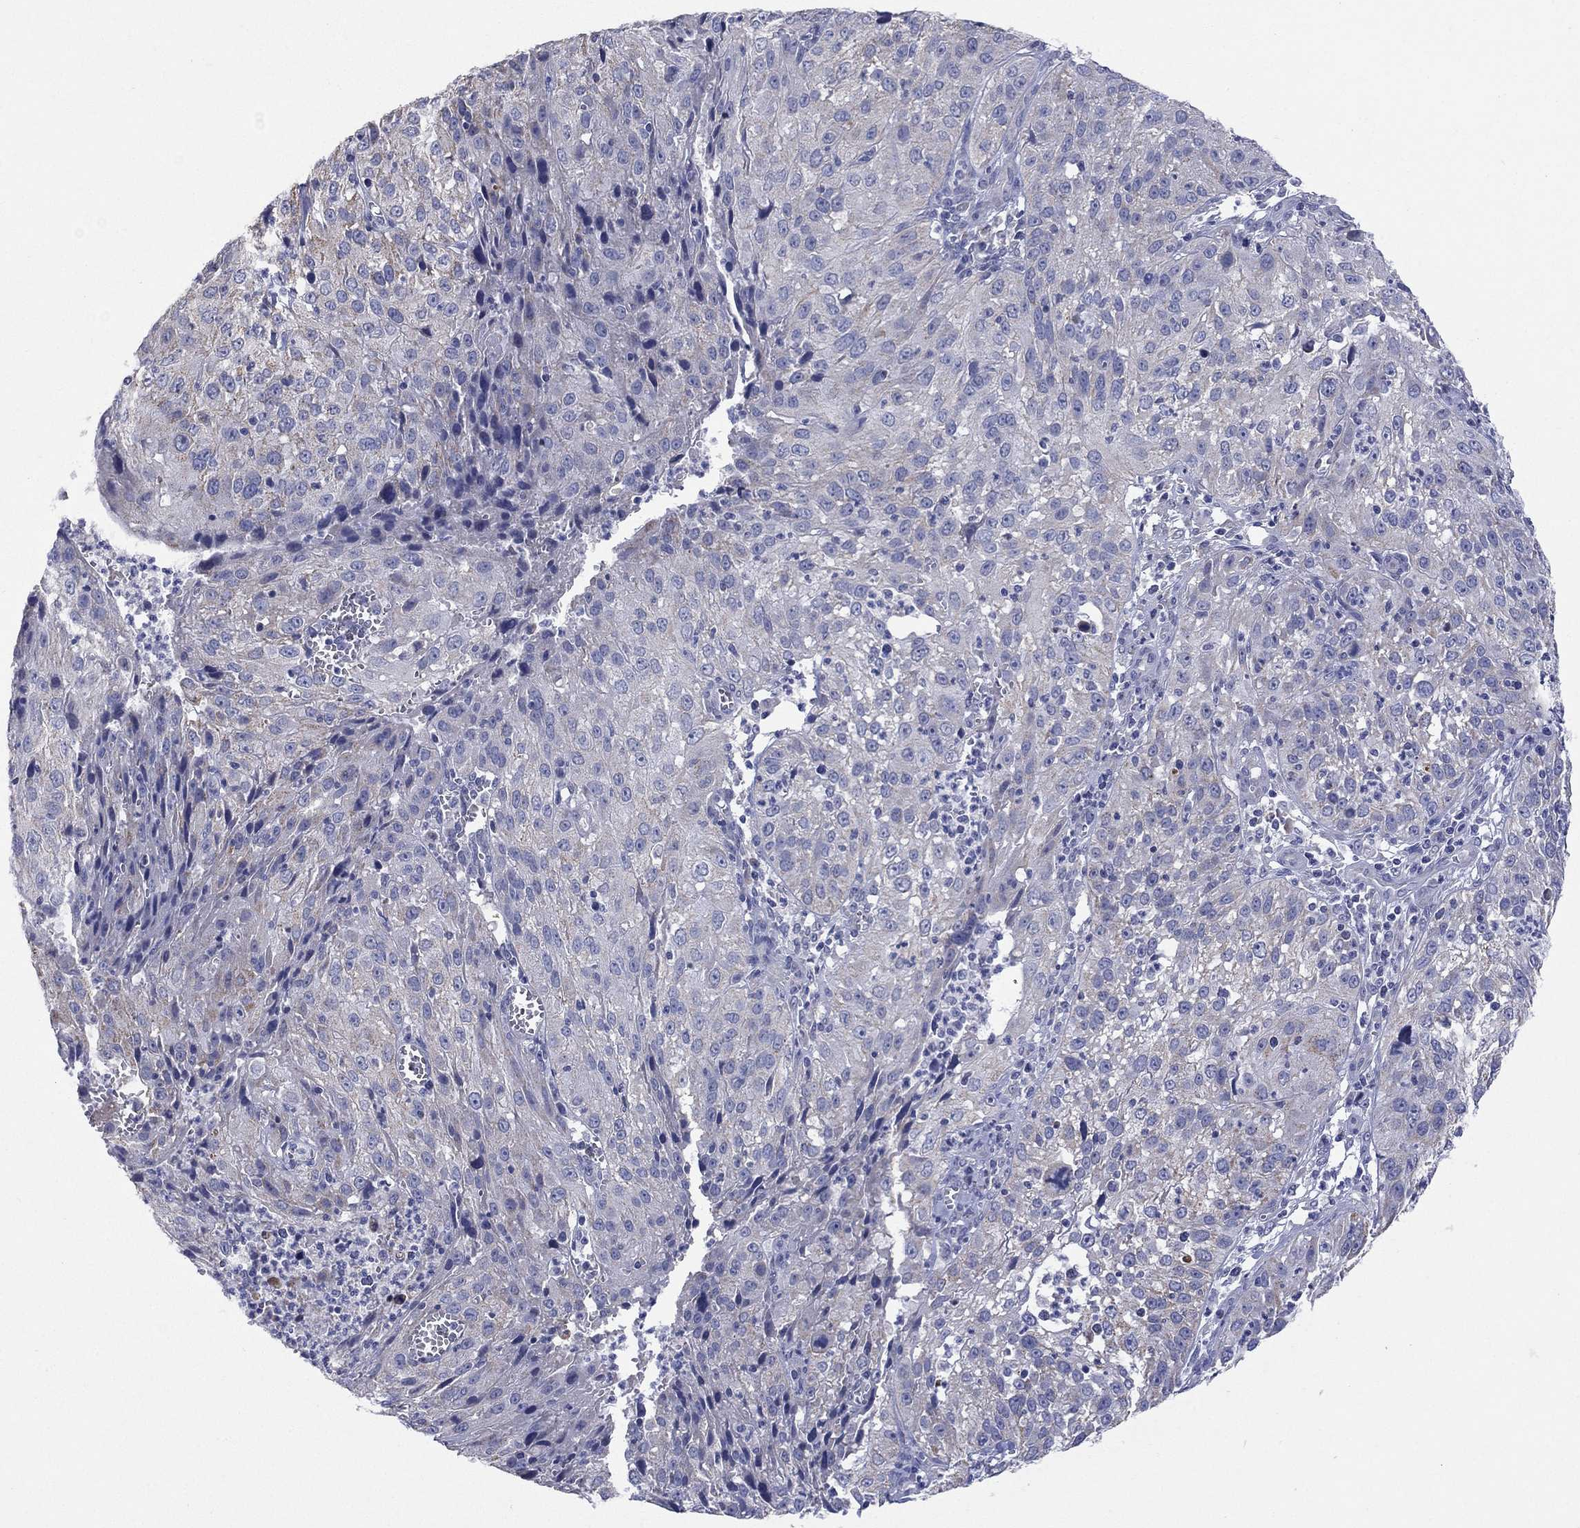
{"staining": {"intensity": "weak", "quantity": "25%-75%", "location": "cytoplasmic/membranous"}, "tissue": "cervical cancer", "cell_type": "Tumor cells", "image_type": "cancer", "snomed": [{"axis": "morphology", "description": "Squamous cell carcinoma, NOS"}, {"axis": "topography", "description": "Cervix"}], "caption": "A brown stain shows weak cytoplasmic/membranous expression of a protein in human cervical cancer (squamous cell carcinoma) tumor cells.", "gene": "CLVS1", "patient": {"sex": "female", "age": 32}}